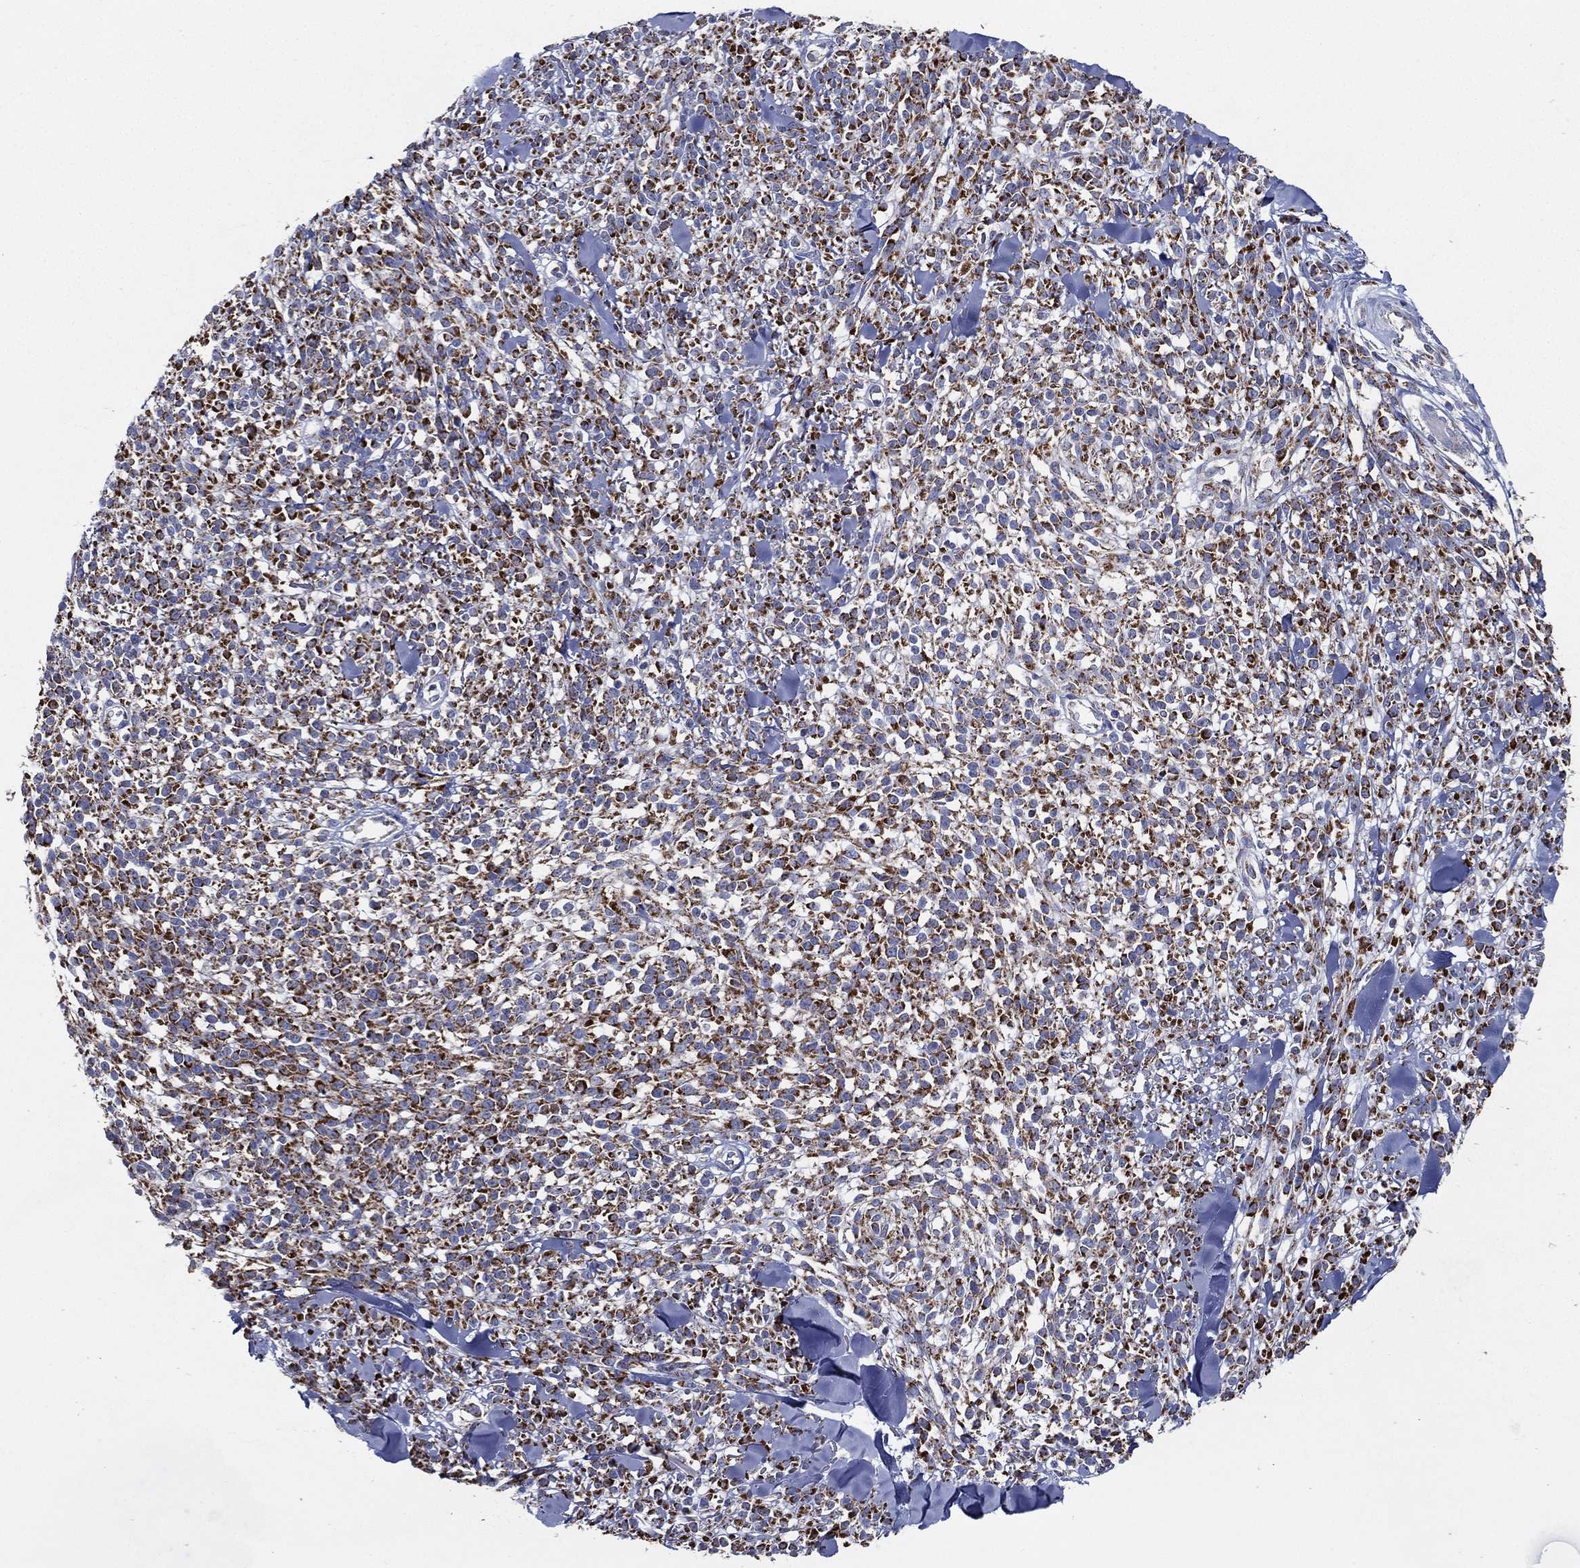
{"staining": {"intensity": "strong", "quantity": ">75%", "location": "cytoplasmic/membranous"}, "tissue": "melanoma", "cell_type": "Tumor cells", "image_type": "cancer", "snomed": [{"axis": "morphology", "description": "Malignant melanoma, NOS"}, {"axis": "topography", "description": "Skin"}, {"axis": "topography", "description": "Skin of trunk"}], "caption": "Immunohistochemistry image of melanoma stained for a protein (brown), which shows high levels of strong cytoplasmic/membranous staining in about >75% of tumor cells.", "gene": "SFXN1", "patient": {"sex": "male", "age": 74}}